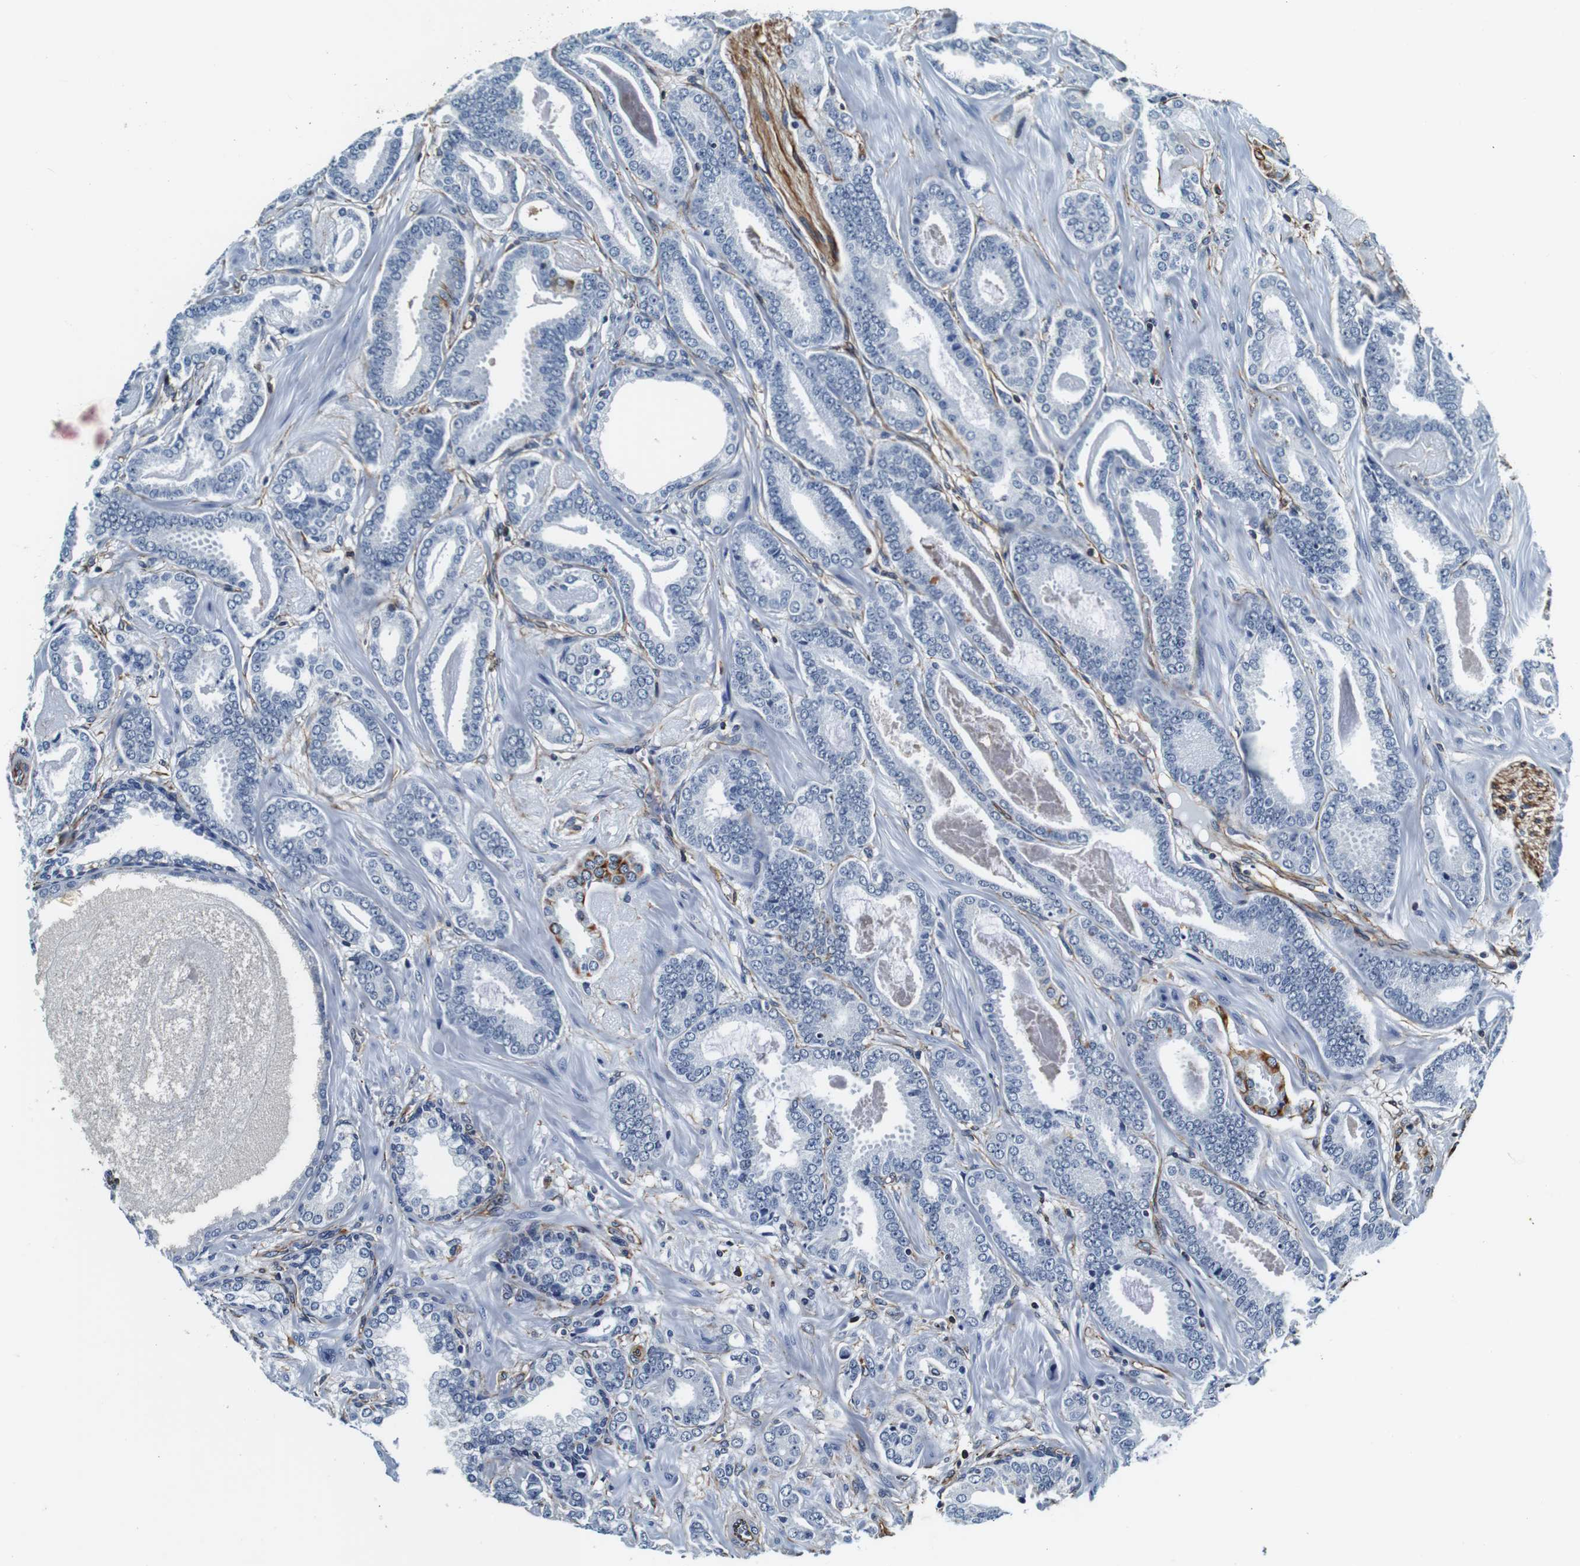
{"staining": {"intensity": "negative", "quantity": "none", "location": "none"}, "tissue": "prostate cancer", "cell_type": "Tumor cells", "image_type": "cancer", "snomed": [{"axis": "morphology", "description": "Adenocarcinoma, Low grade"}, {"axis": "topography", "description": "Prostate"}], "caption": "A photomicrograph of prostate cancer stained for a protein exhibits no brown staining in tumor cells.", "gene": "GJE1", "patient": {"sex": "male", "age": 53}}